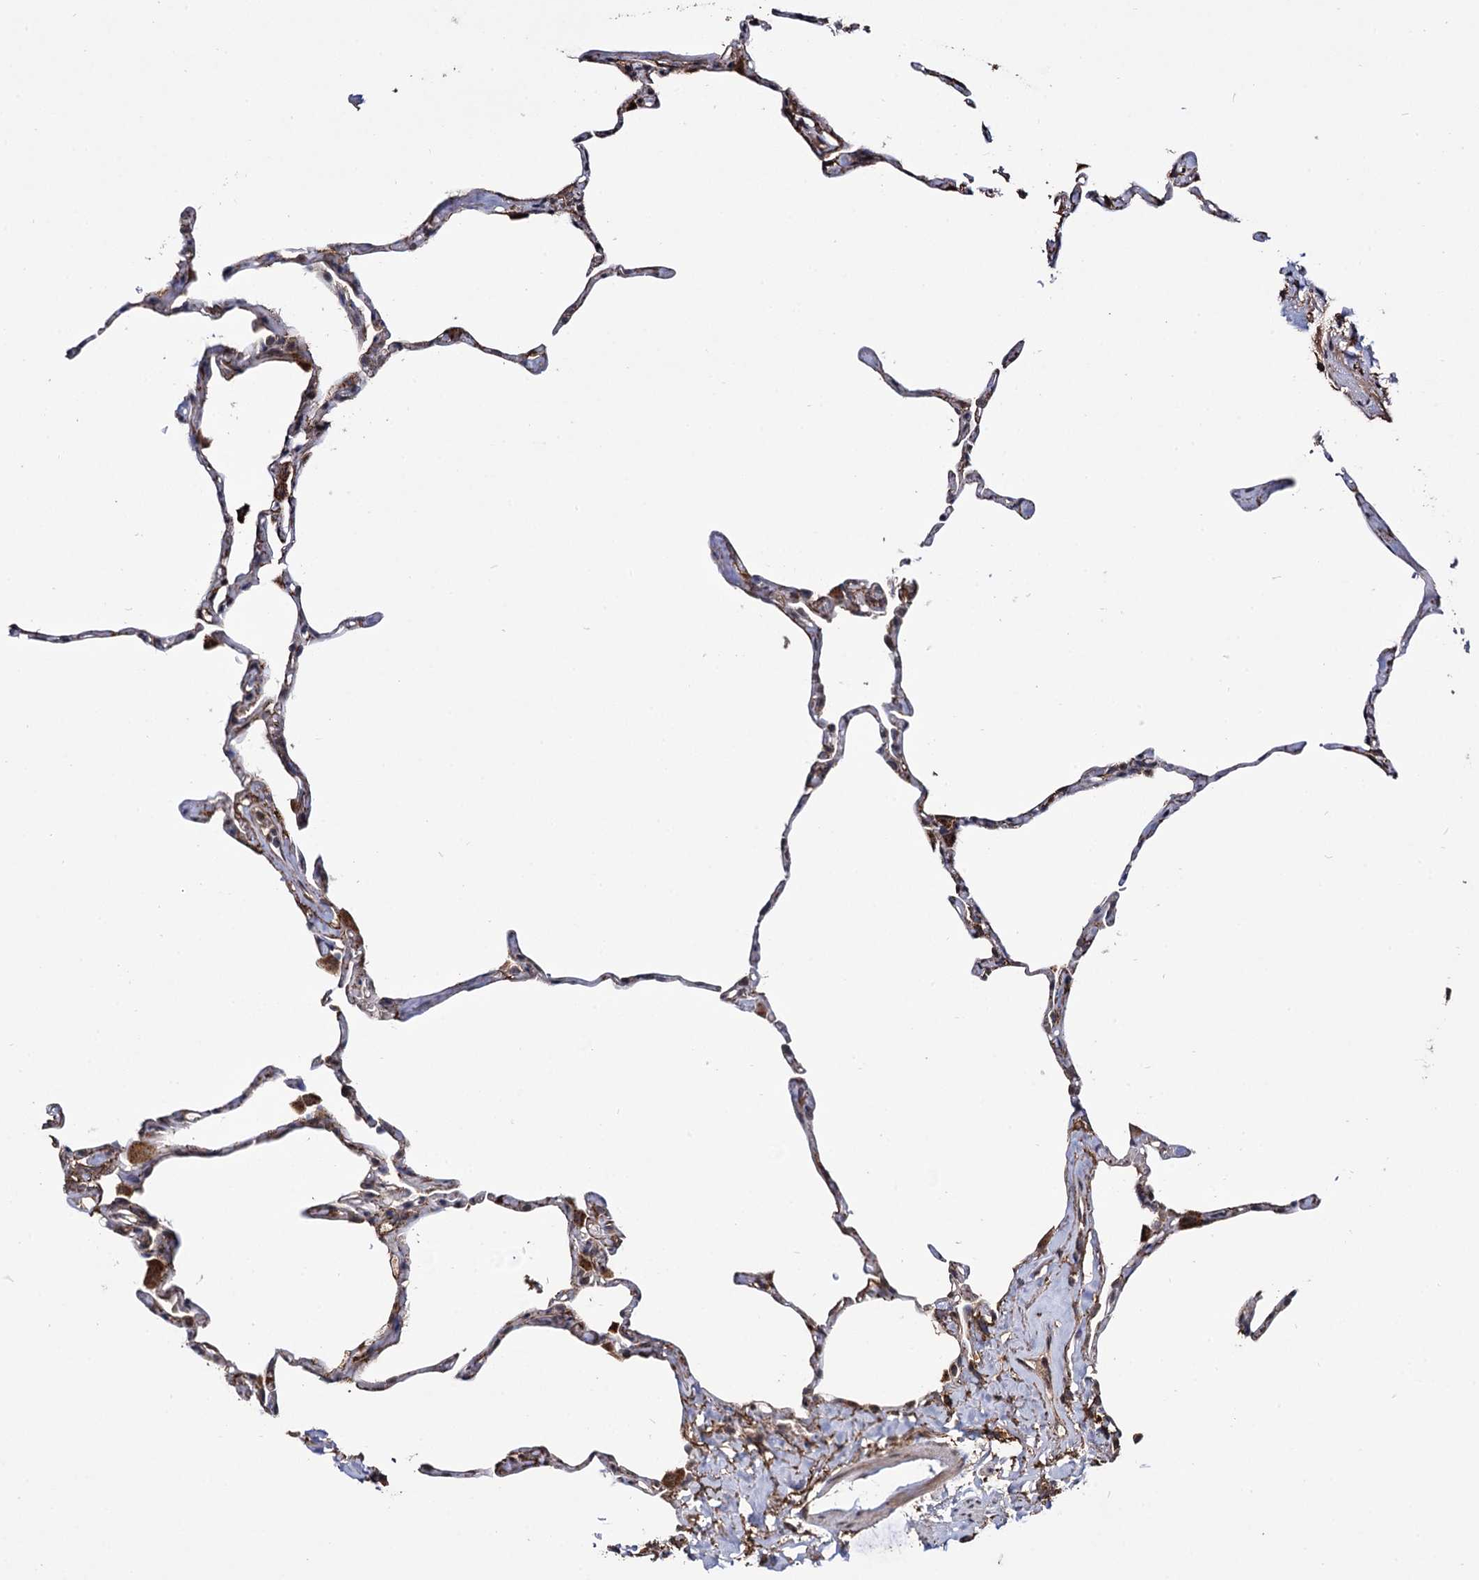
{"staining": {"intensity": "weak", "quantity": ">75%", "location": "cytoplasmic/membranous"}, "tissue": "lung", "cell_type": "Alveolar cells", "image_type": "normal", "snomed": [{"axis": "morphology", "description": "Normal tissue, NOS"}, {"axis": "topography", "description": "Lung"}], "caption": "Alveolar cells exhibit low levels of weak cytoplasmic/membranous expression in about >75% of cells in normal human lung. The staining was performed using DAB (3,3'-diaminobenzidine) to visualize the protein expression in brown, while the nuclei were stained in blue with hematoxylin (Magnification: 20x).", "gene": "MICAL2", "patient": {"sex": "male", "age": 65}}